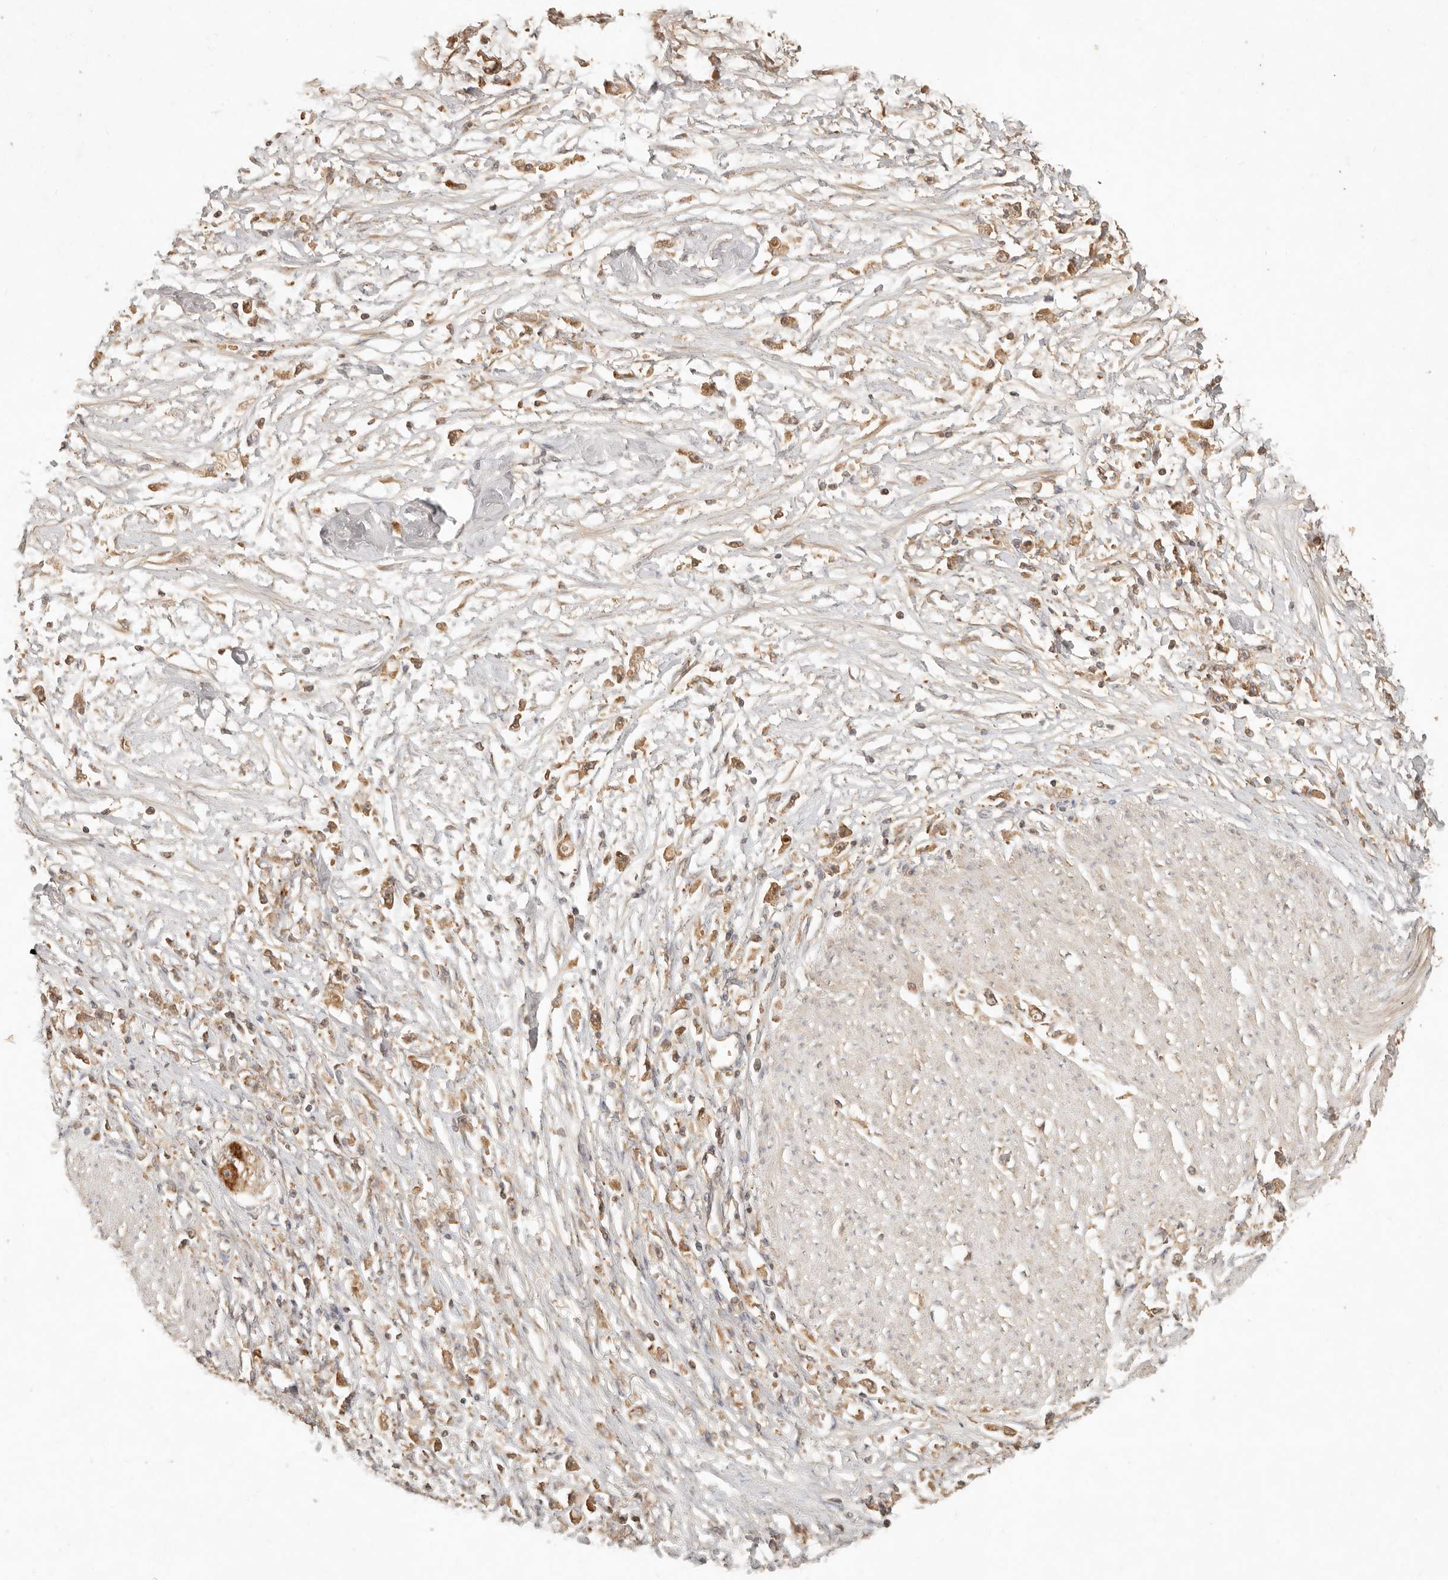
{"staining": {"intensity": "moderate", "quantity": ">75%", "location": "cytoplasmic/membranous"}, "tissue": "stomach cancer", "cell_type": "Tumor cells", "image_type": "cancer", "snomed": [{"axis": "morphology", "description": "Adenocarcinoma, NOS"}, {"axis": "topography", "description": "Stomach"}], "caption": "An immunohistochemistry histopathology image of neoplastic tissue is shown. Protein staining in brown shows moderate cytoplasmic/membranous positivity in stomach cancer (adenocarcinoma) within tumor cells. (Stains: DAB in brown, nuclei in blue, Microscopy: brightfield microscopy at high magnification).", "gene": "ANKRD61", "patient": {"sex": "female", "age": 59}}